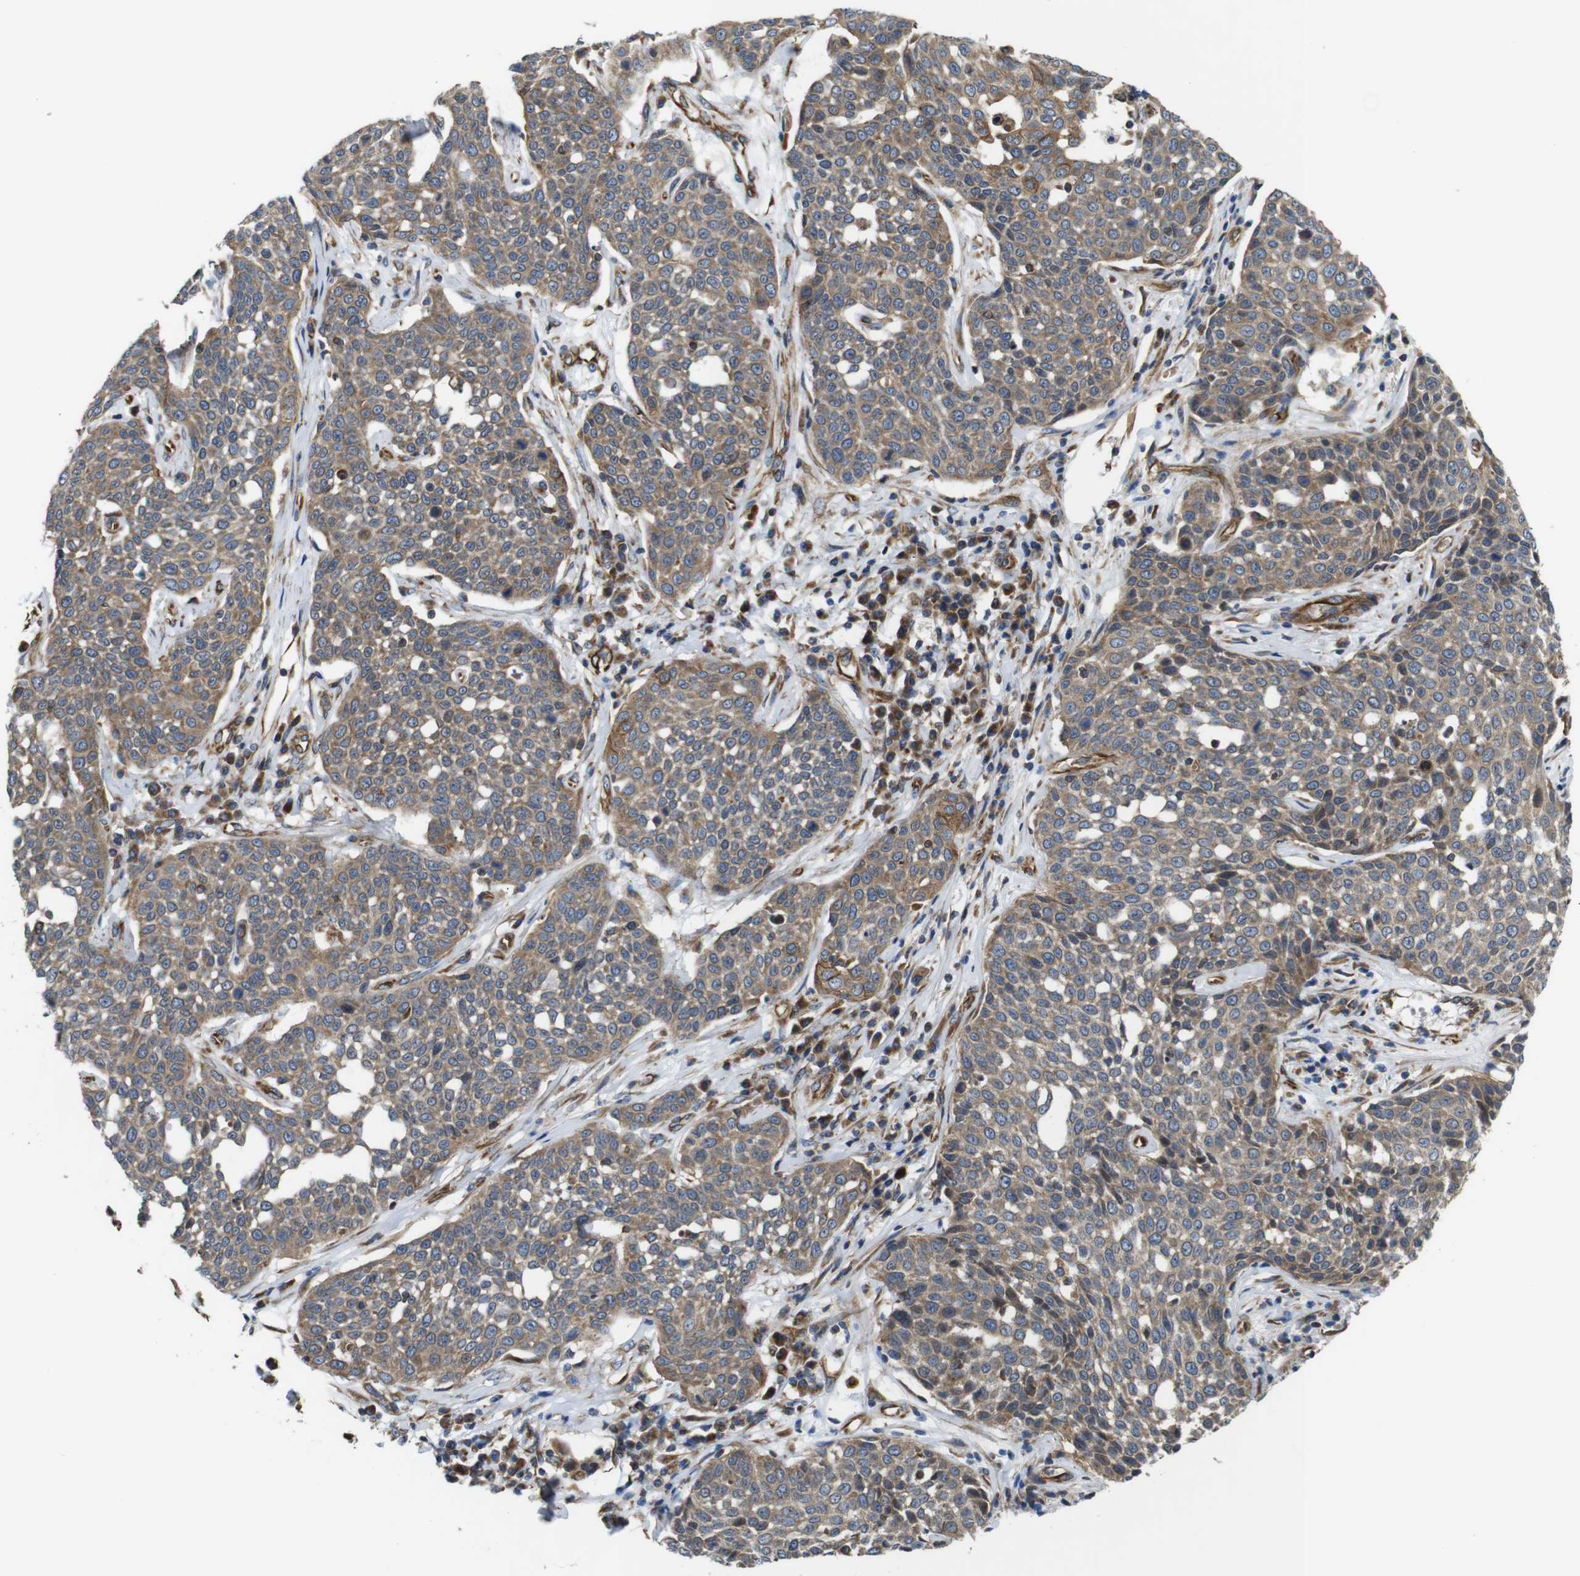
{"staining": {"intensity": "weak", "quantity": ">75%", "location": "cytoplasmic/membranous"}, "tissue": "cervical cancer", "cell_type": "Tumor cells", "image_type": "cancer", "snomed": [{"axis": "morphology", "description": "Squamous cell carcinoma, NOS"}, {"axis": "topography", "description": "Cervix"}], "caption": "The image displays a brown stain indicating the presence of a protein in the cytoplasmic/membranous of tumor cells in cervical squamous cell carcinoma.", "gene": "POMK", "patient": {"sex": "female", "age": 34}}